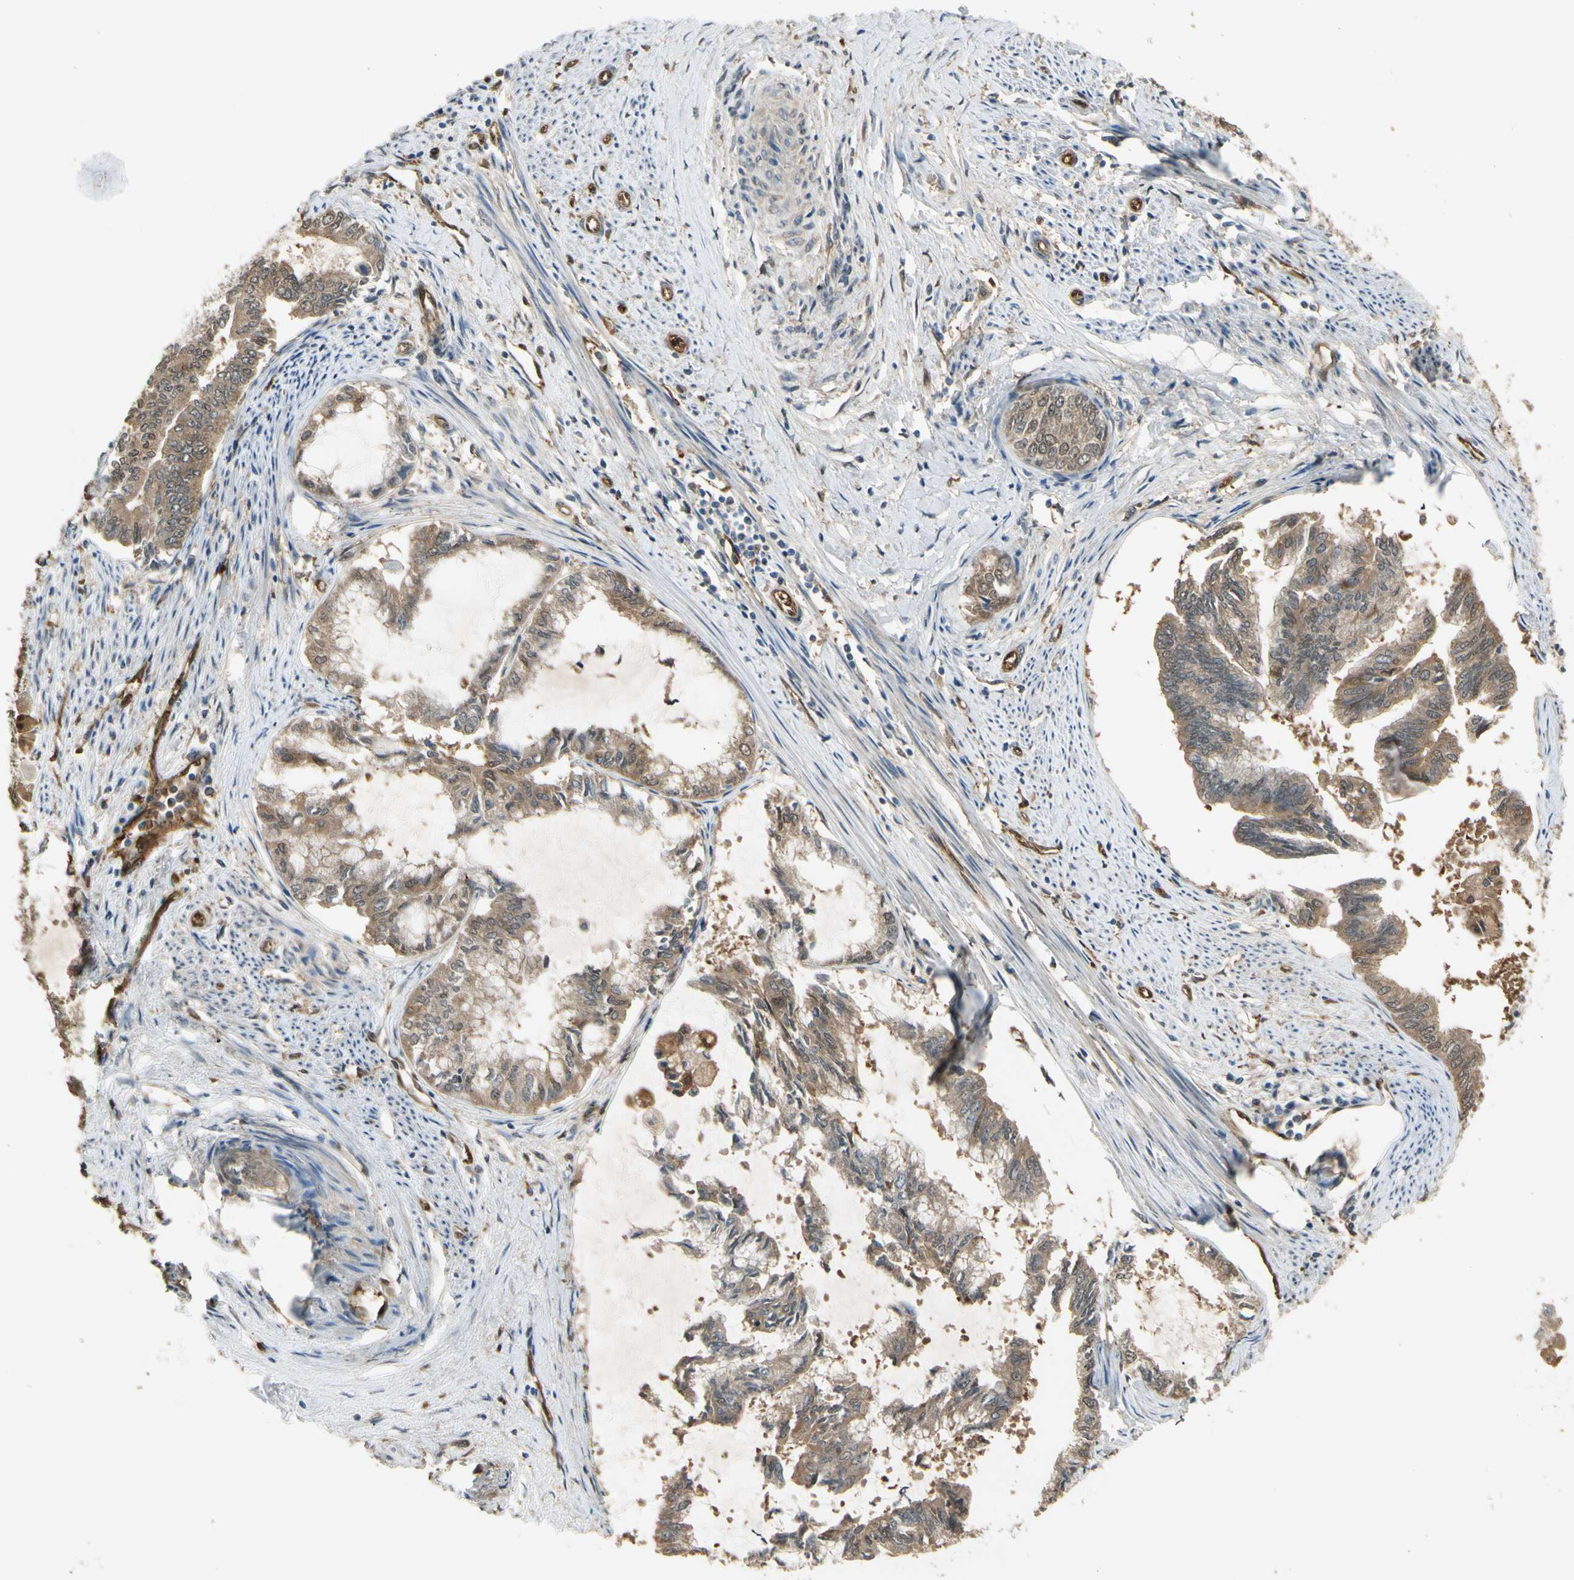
{"staining": {"intensity": "moderate", "quantity": ">75%", "location": "cytoplasmic/membranous"}, "tissue": "endometrial cancer", "cell_type": "Tumor cells", "image_type": "cancer", "snomed": [{"axis": "morphology", "description": "Adenocarcinoma, NOS"}, {"axis": "topography", "description": "Endometrium"}], "caption": "The photomicrograph shows a brown stain indicating the presence of a protein in the cytoplasmic/membranous of tumor cells in adenocarcinoma (endometrial).", "gene": "SERPINB6", "patient": {"sex": "female", "age": 86}}